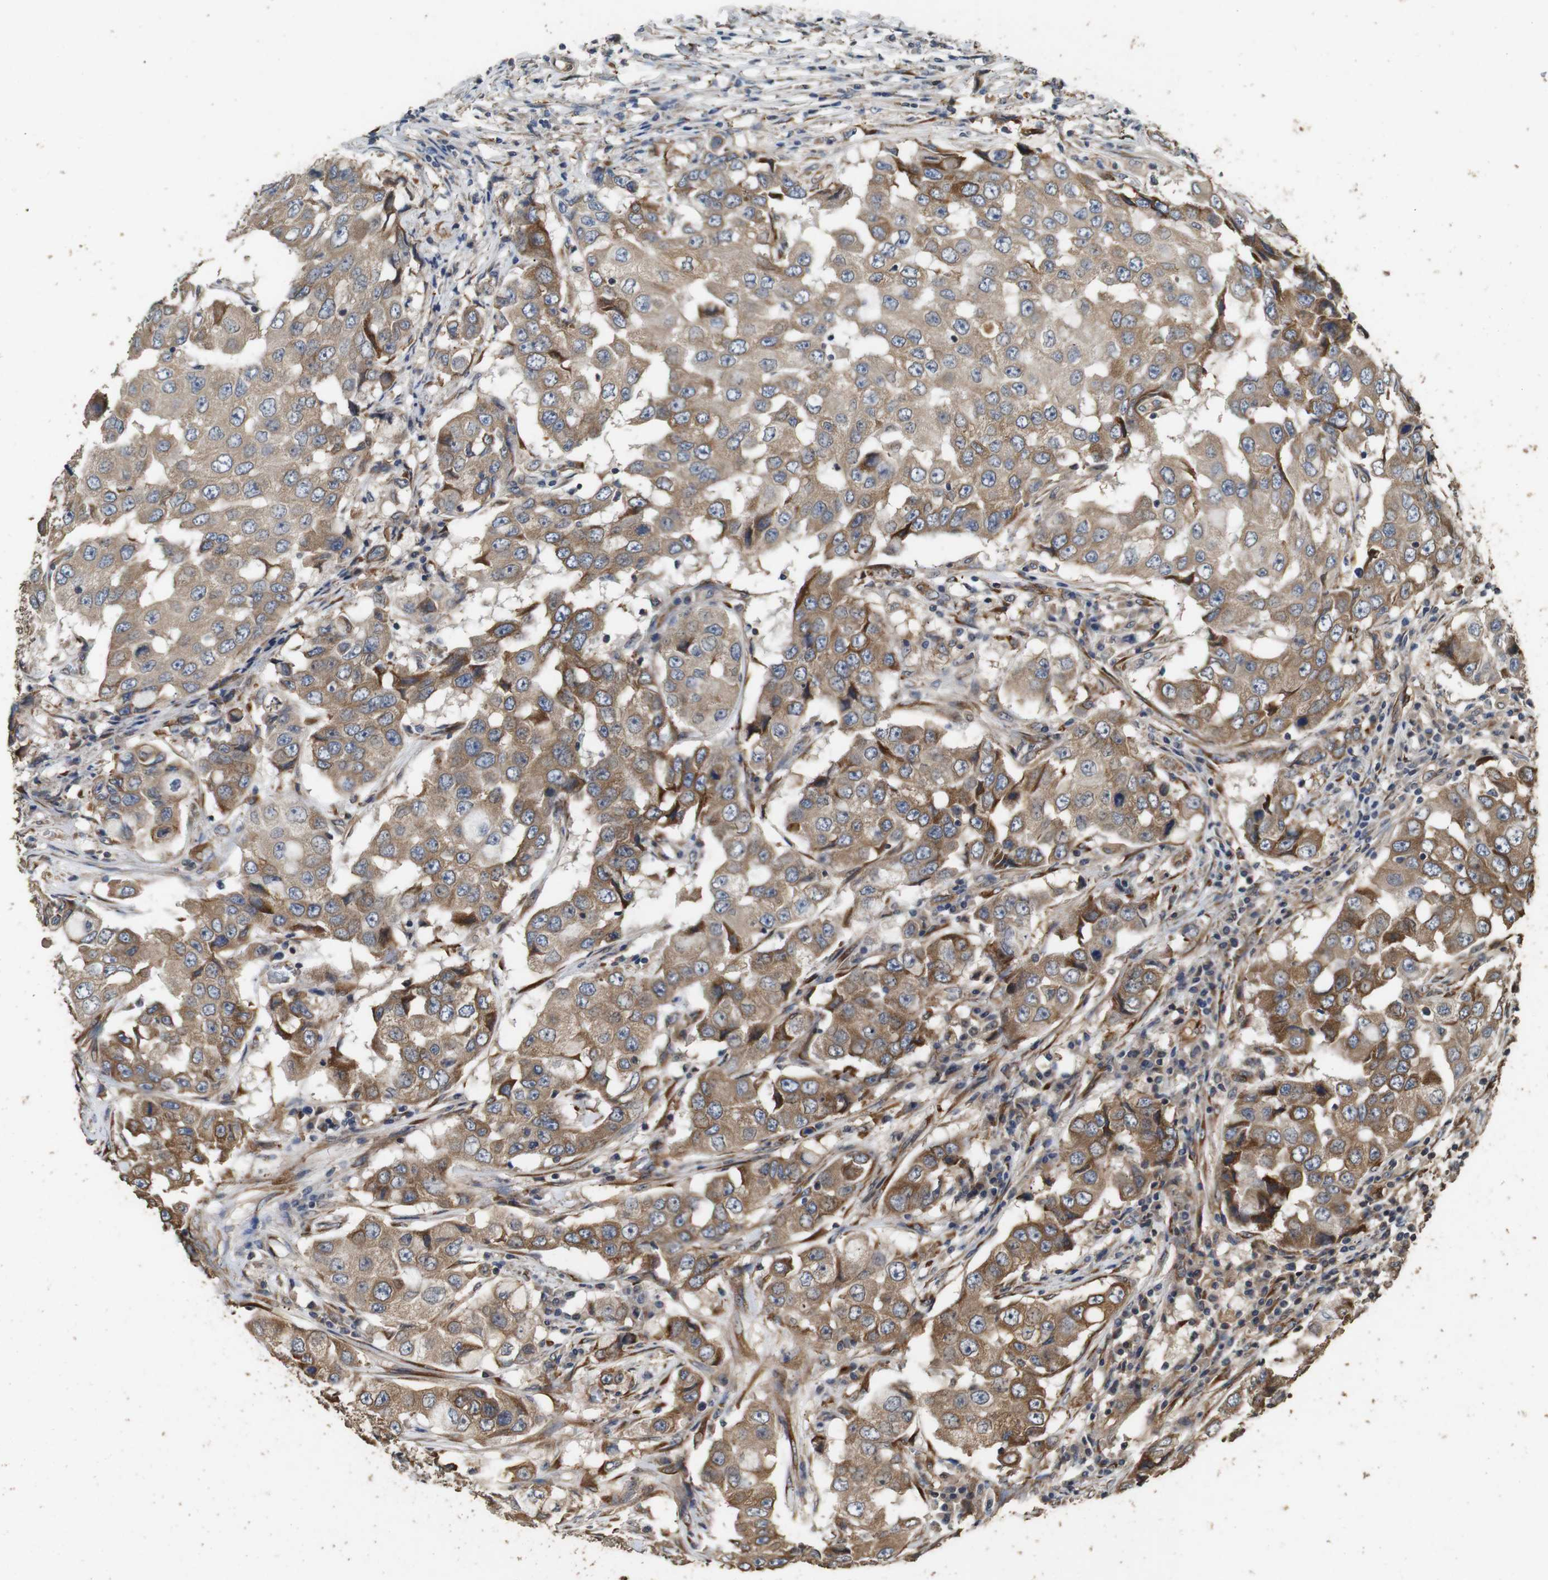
{"staining": {"intensity": "moderate", "quantity": ">75%", "location": "cytoplasmic/membranous"}, "tissue": "breast cancer", "cell_type": "Tumor cells", "image_type": "cancer", "snomed": [{"axis": "morphology", "description": "Duct carcinoma"}, {"axis": "topography", "description": "Breast"}], "caption": "Protein staining demonstrates moderate cytoplasmic/membranous expression in about >75% of tumor cells in breast intraductal carcinoma. (Stains: DAB (3,3'-diaminobenzidine) in brown, nuclei in blue, Microscopy: brightfield microscopy at high magnification).", "gene": "CNPY4", "patient": {"sex": "female", "age": 27}}